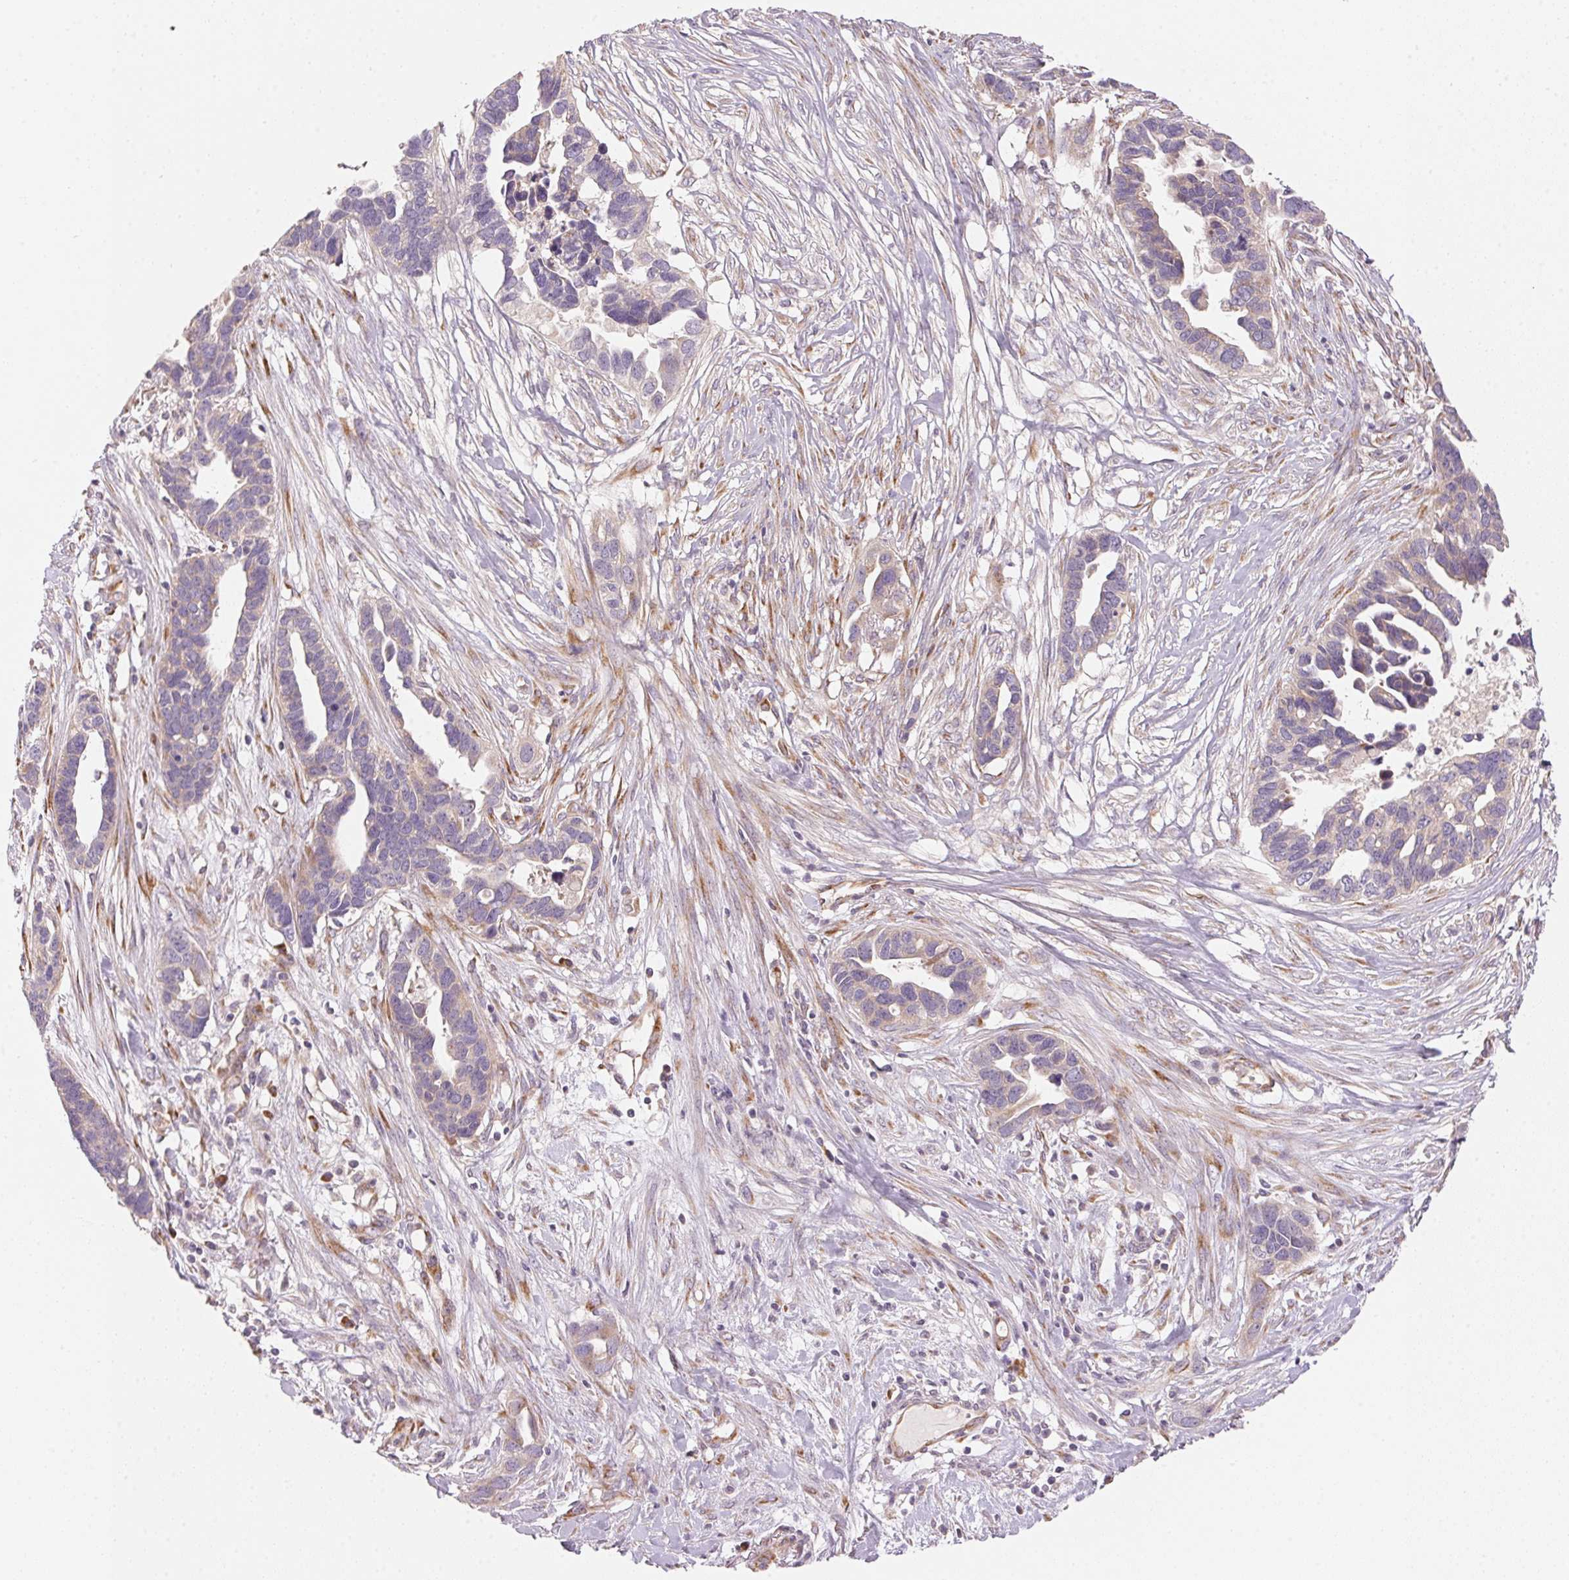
{"staining": {"intensity": "weak", "quantity": "<25%", "location": "cytoplasmic/membranous"}, "tissue": "ovarian cancer", "cell_type": "Tumor cells", "image_type": "cancer", "snomed": [{"axis": "morphology", "description": "Cystadenocarcinoma, serous, NOS"}, {"axis": "topography", "description": "Ovary"}], "caption": "A photomicrograph of human ovarian serous cystadenocarcinoma is negative for staining in tumor cells.", "gene": "BLOC1S2", "patient": {"sex": "female", "age": 54}}